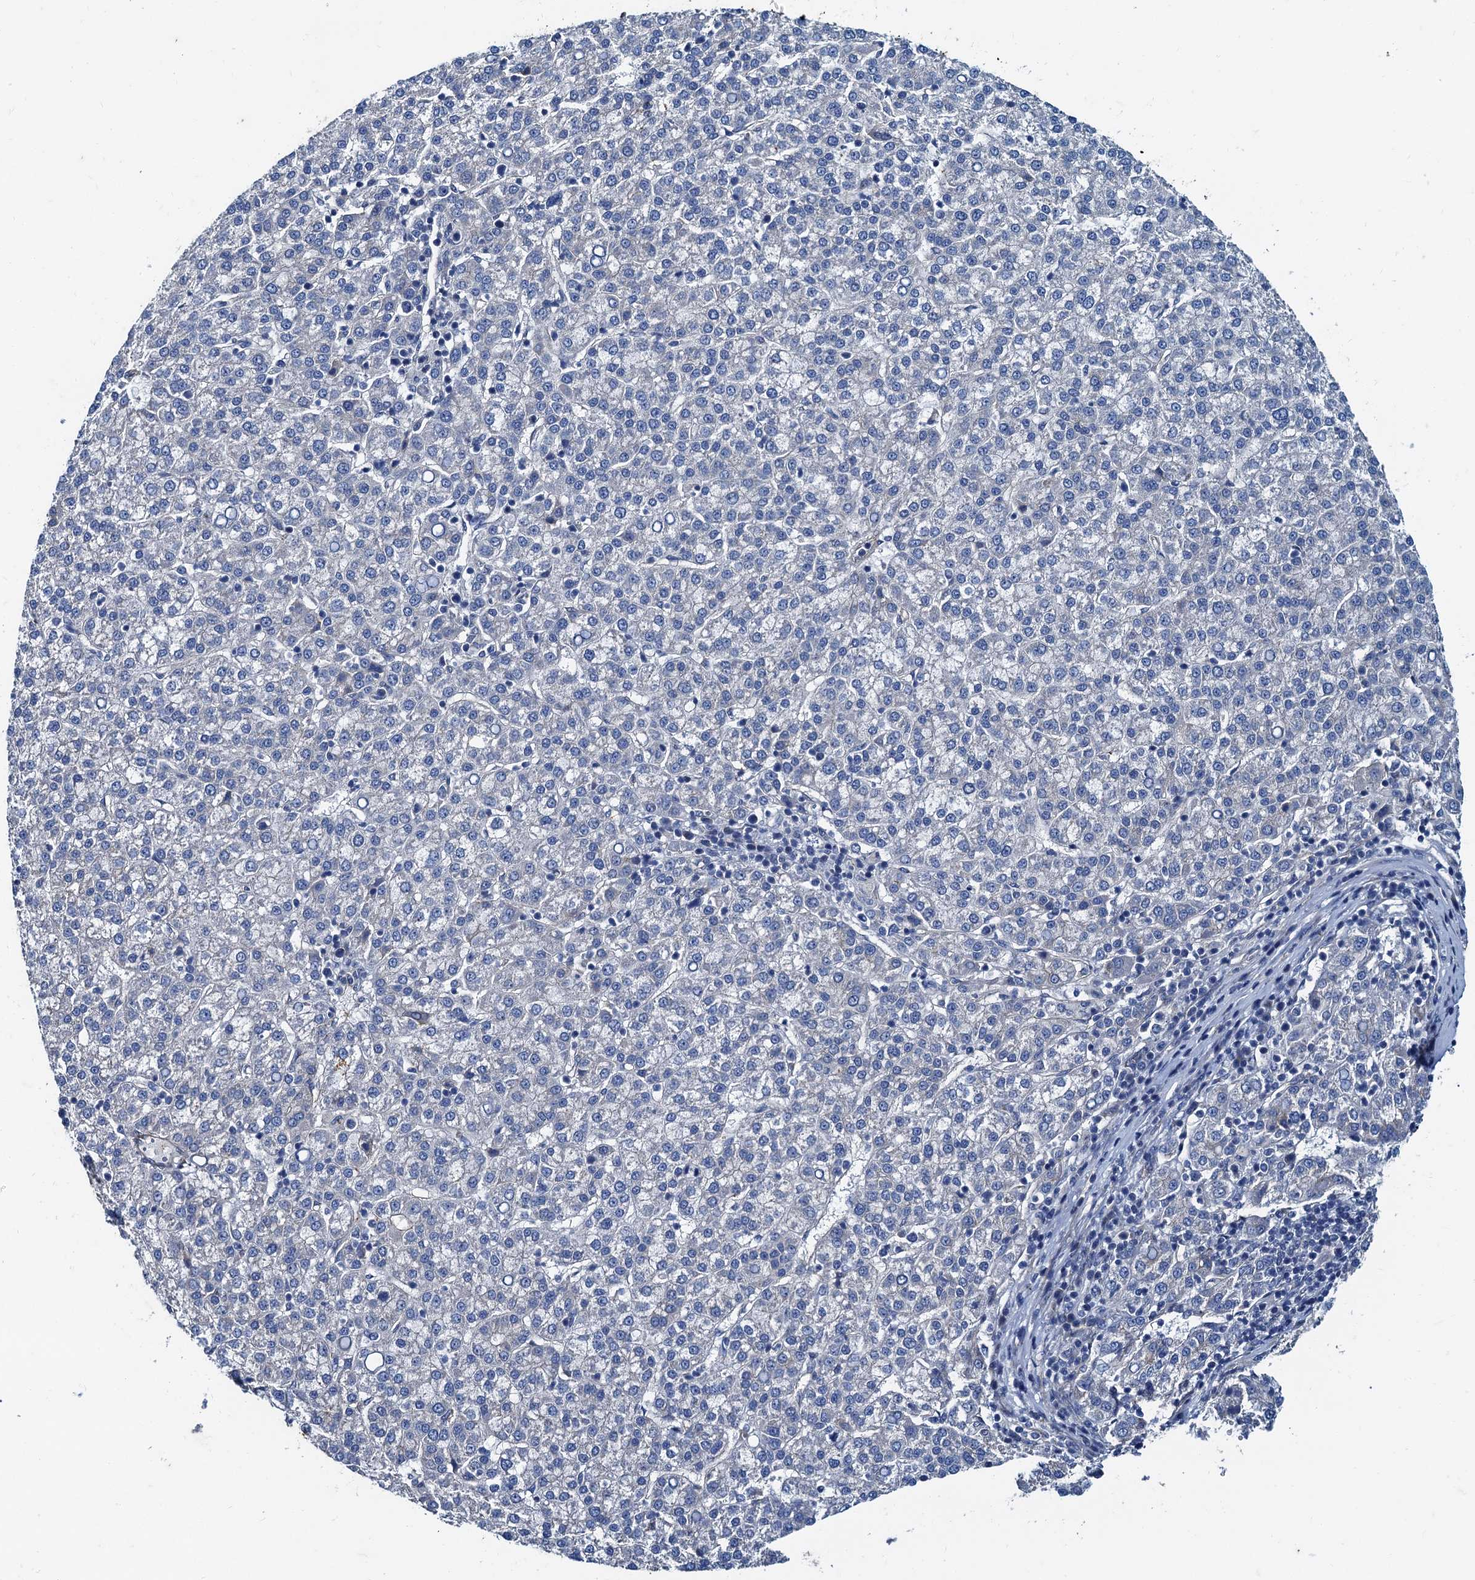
{"staining": {"intensity": "negative", "quantity": "none", "location": "none"}, "tissue": "liver cancer", "cell_type": "Tumor cells", "image_type": "cancer", "snomed": [{"axis": "morphology", "description": "Carcinoma, Hepatocellular, NOS"}, {"axis": "topography", "description": "Liver"}], "caption": "The photomicrograph displays no significant staining in tumor cells of liver cancer (hepatocellular carcinoma).", "gene": "NGRN", "patient": {"sex": "female", "age": 58}}